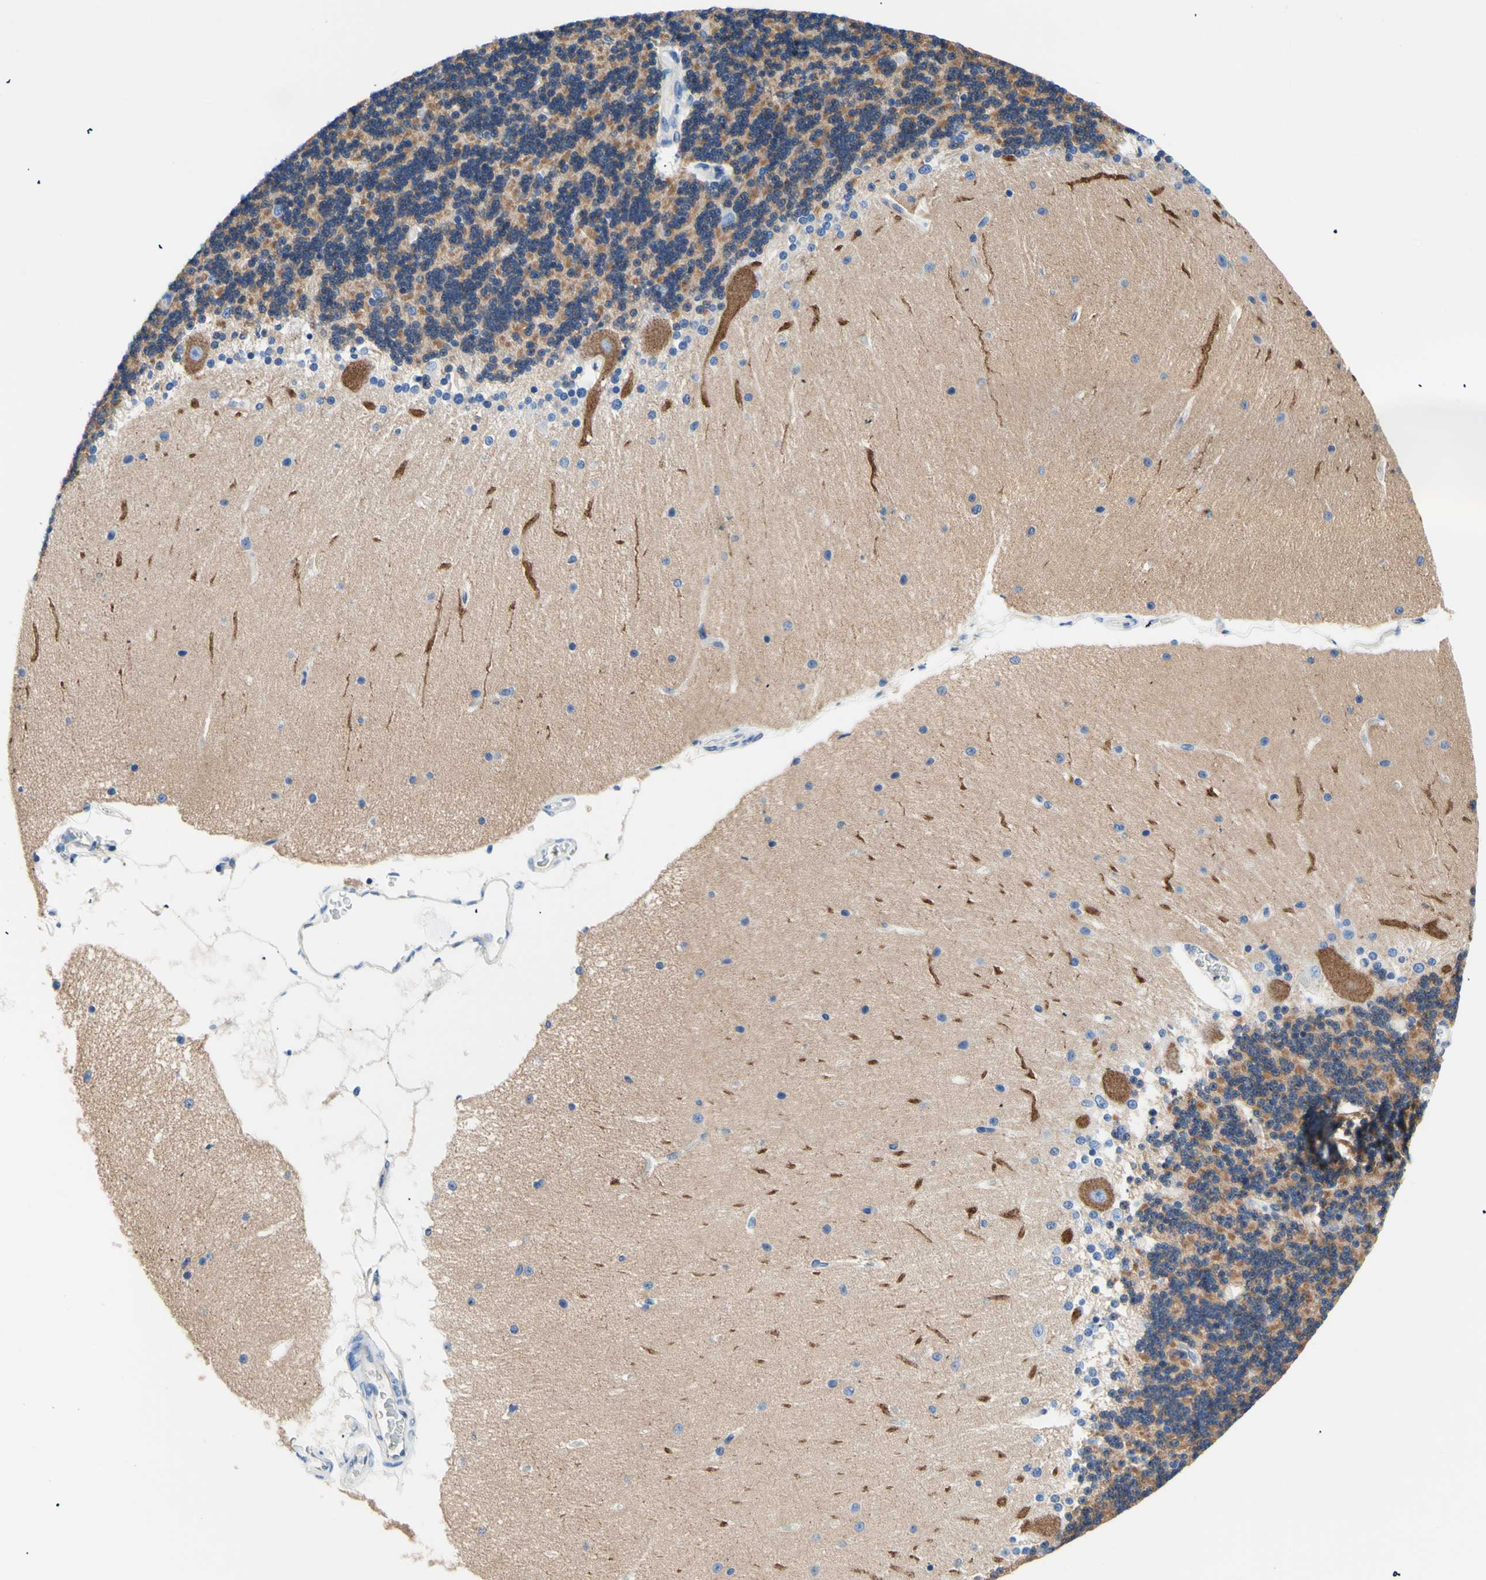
{"staining": {"intensity": "strong", "quantity": "25%-75%", "location": "cytoplasmic/membranous,nuclear"}, "tissue": "cerebellum", "cell_type": "Cells in granular layer", "image_type": "normal", "snomed": [{"axis": "morphology", "description": "Normal tissue, NOS"}, {"axis": "topography", "description": "Cerebellum"}], "caption": "Cells in granular layer exhibit strong cytoplasmic/membranous,nuclear expression in about 25%-75% of cells in normal cerebellum.", "gene": "HPCA", "patient": {"sex": "female", "age": 54}}